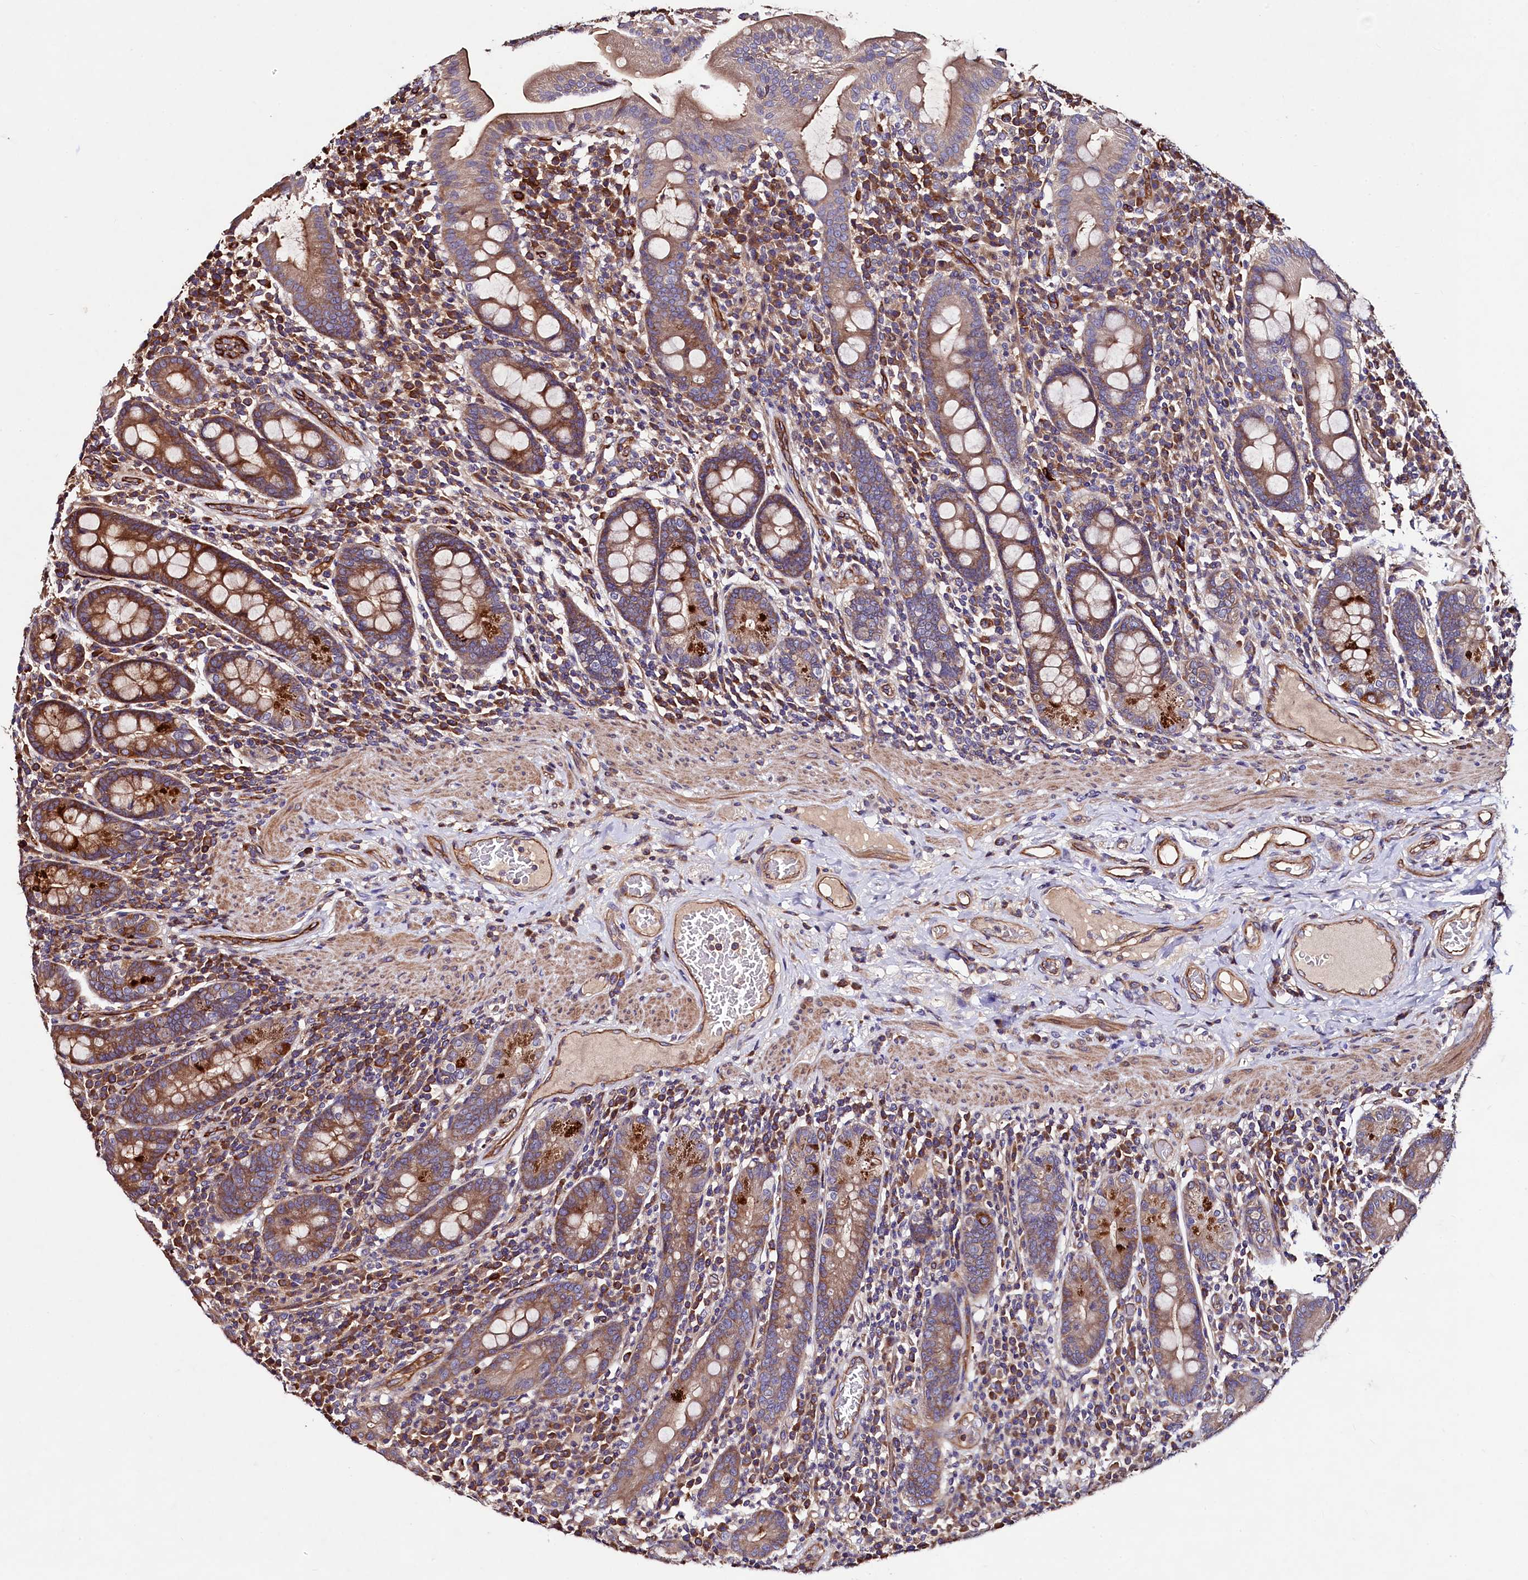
{"staining": {"intensity": "strong", "quantity": "25%-75%", "location": "cytoplasmic/membranous"}, "tissue": "duodenum", "cell_type": "Glandular cells", "image_type": "normal", "snomed": [{"axis": "morphology", "description": "Normal tissue, NOS"}, {"axis": "morphology", "description": "Adenocarcinoma, NOS"}, {"axis": "topography", "description": "Pancreas"}, {"axis": "topography", "description": "Duodenum"}], "caption": "About 25%-75% of glandular cells in normal duodenum exhibit strong cytoplasmic/membranous protein expression as visualized by brown immunohistochemical staining.", "gene": "KLHDC4", "patient": {"sex": "male", "age": 50}}